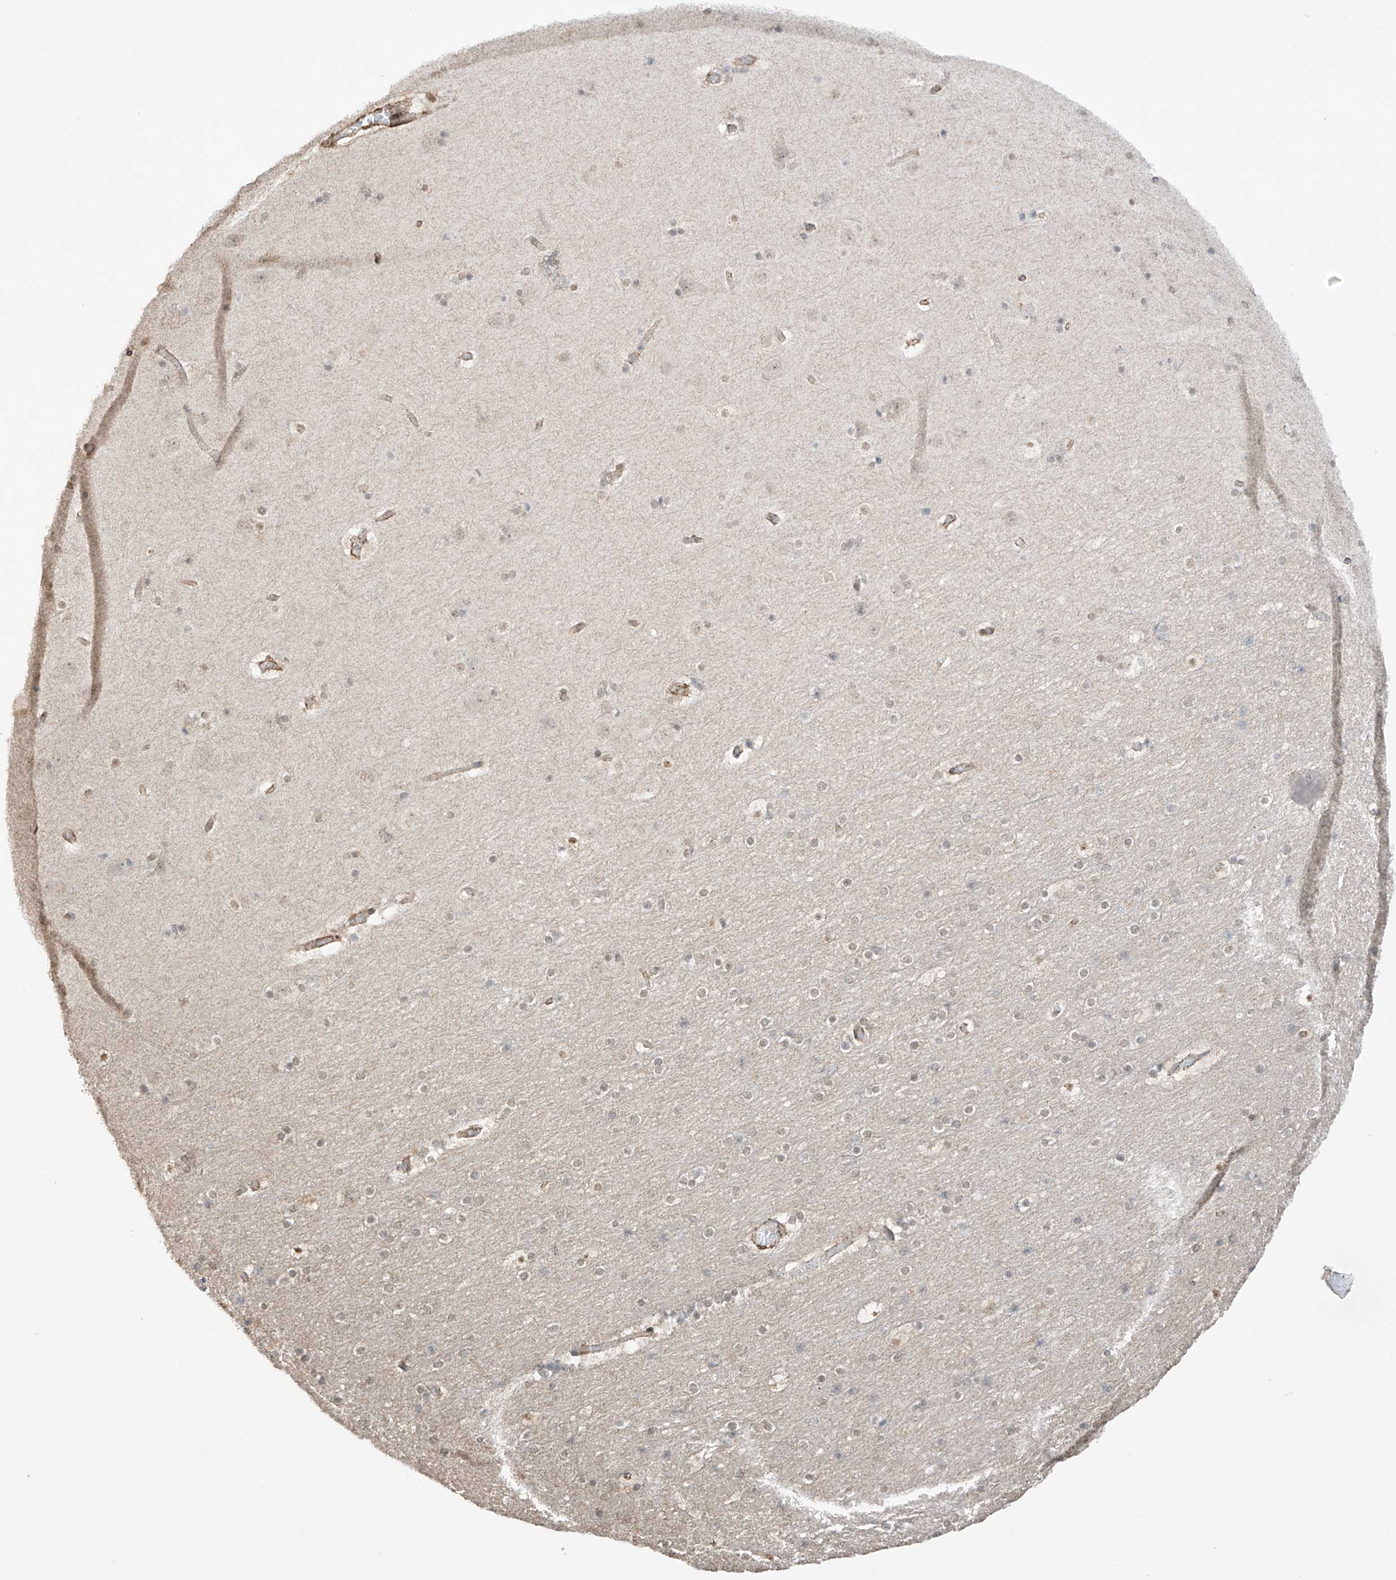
{"staining": {"intensity": "moderate", "quantity": "25%-75%", "location": "cytoplasmic/membranous"}, "tissue": "cerebral cortex", "cell_type": "Endothelial cells", "image_type": "normal", "snomed": [{"axis": "morphology", "description": "Normal tissue, NOS"}, {"axis": "topography", "description": "Cerebral cortex"}], "caption": "Immunohistochemical staining of unremarkable human cerebral cortex demonstrates 25%-75% levels of moderate cytoplasmic/membranous protein positivity in about 25%-75% of endothelial cells.", "gene": "TTLL5", "patient": {"sex": "male", "age": 57}}